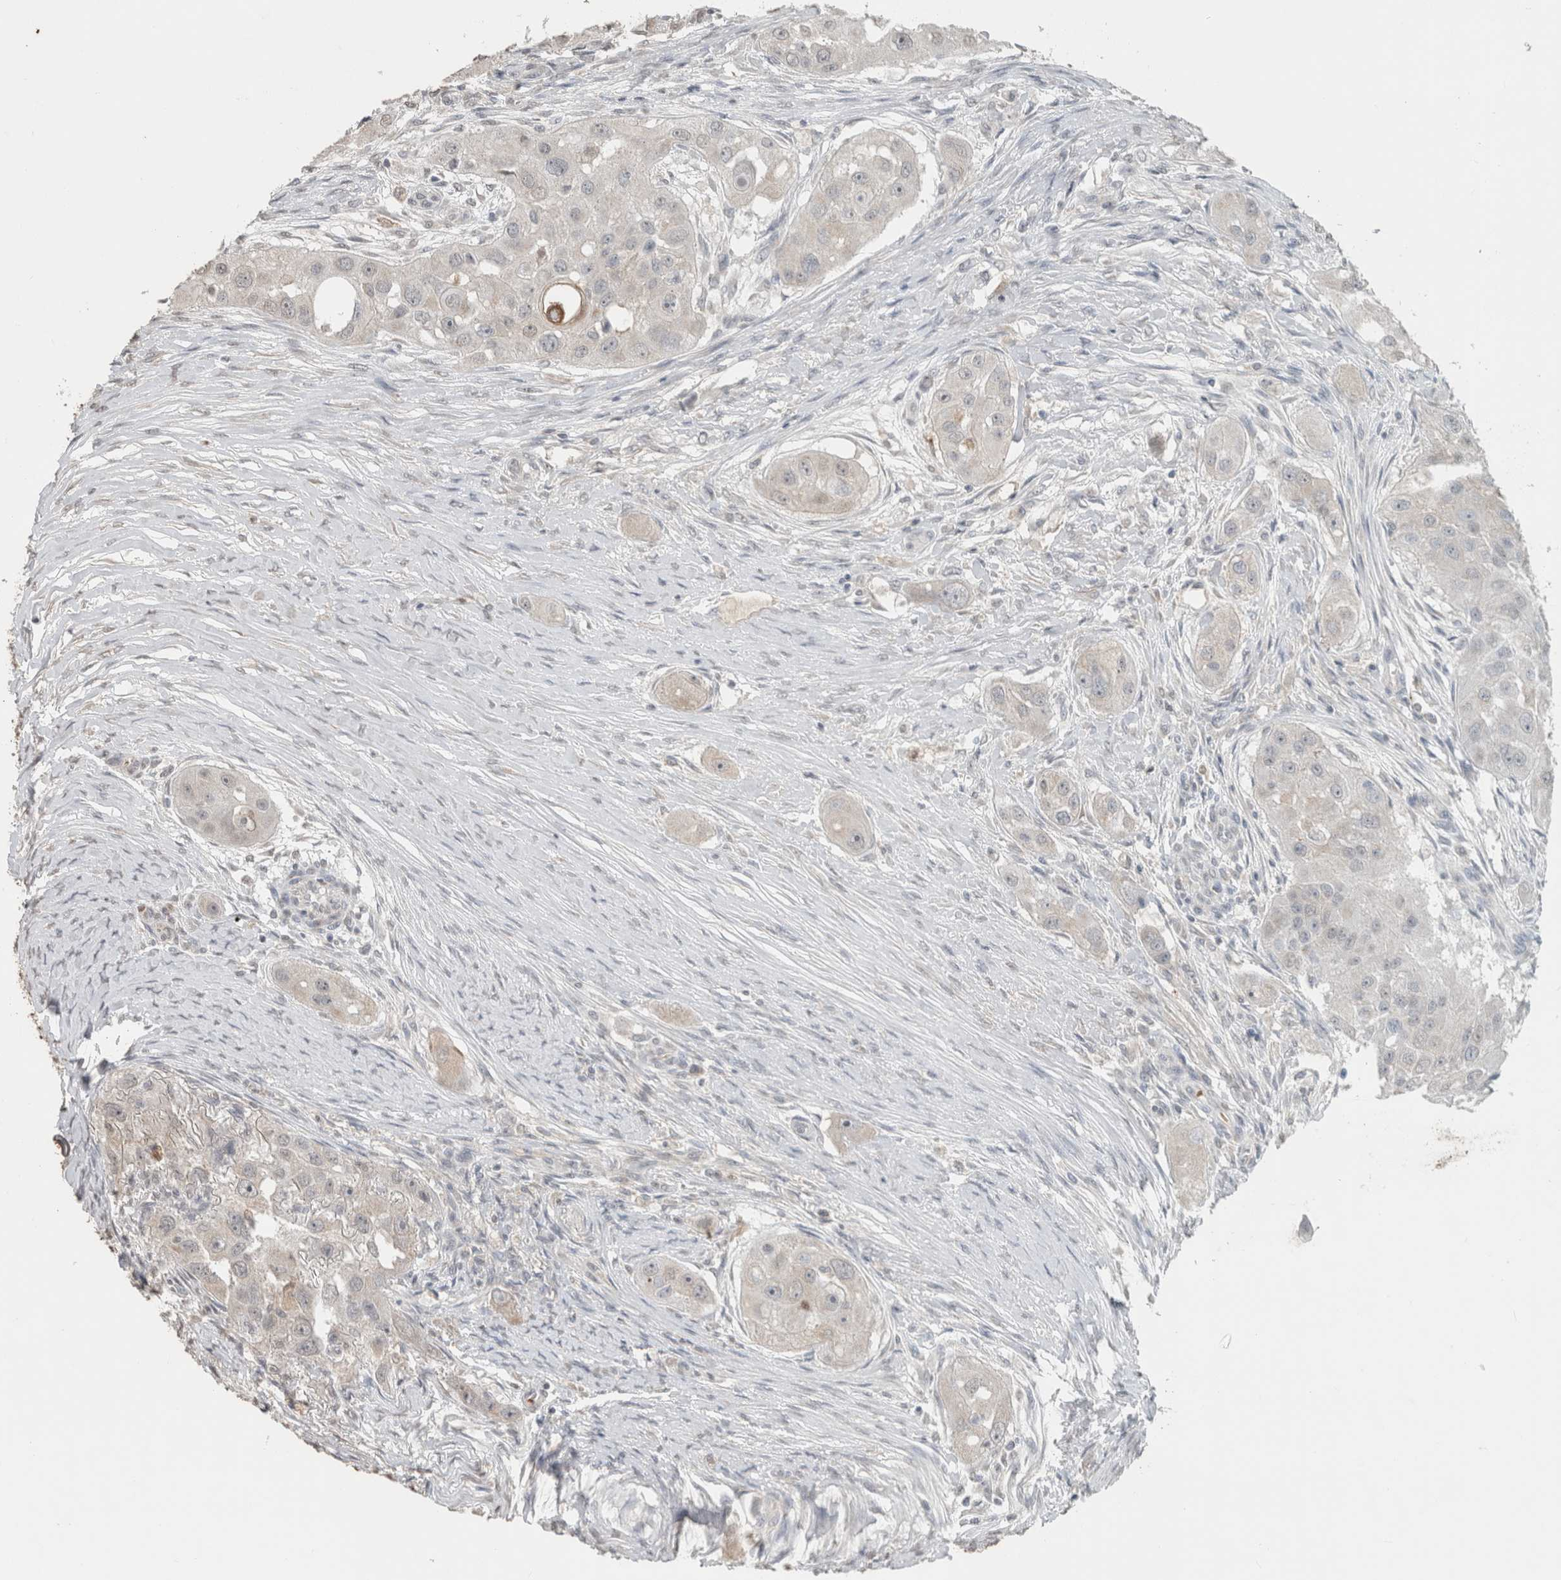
{"staining": {"intensity": "weak", "quantity": "<25%", "location": "cytoplasmic/membranous"}, "tissue": "head and neck cancer", "cell_type": "Tumor cells", "image_type": "cancer", "snomed": [{"axis": "morphology", "description": "Normal tissue, NOS"}, {"axis": "morphology", "description": "Squamous cell carcinoma, NOS"}, {"axis": "topography", "description": "Skeletal muscle"}, {"axis": "topography", "description": "Head-Neck"}], "caption": "The micrograph demonstrates no significant positivity in tumor cells of head and neck cancer.", "gene": "FAM3A", "patient": {"sex": "male", "age": 51}}